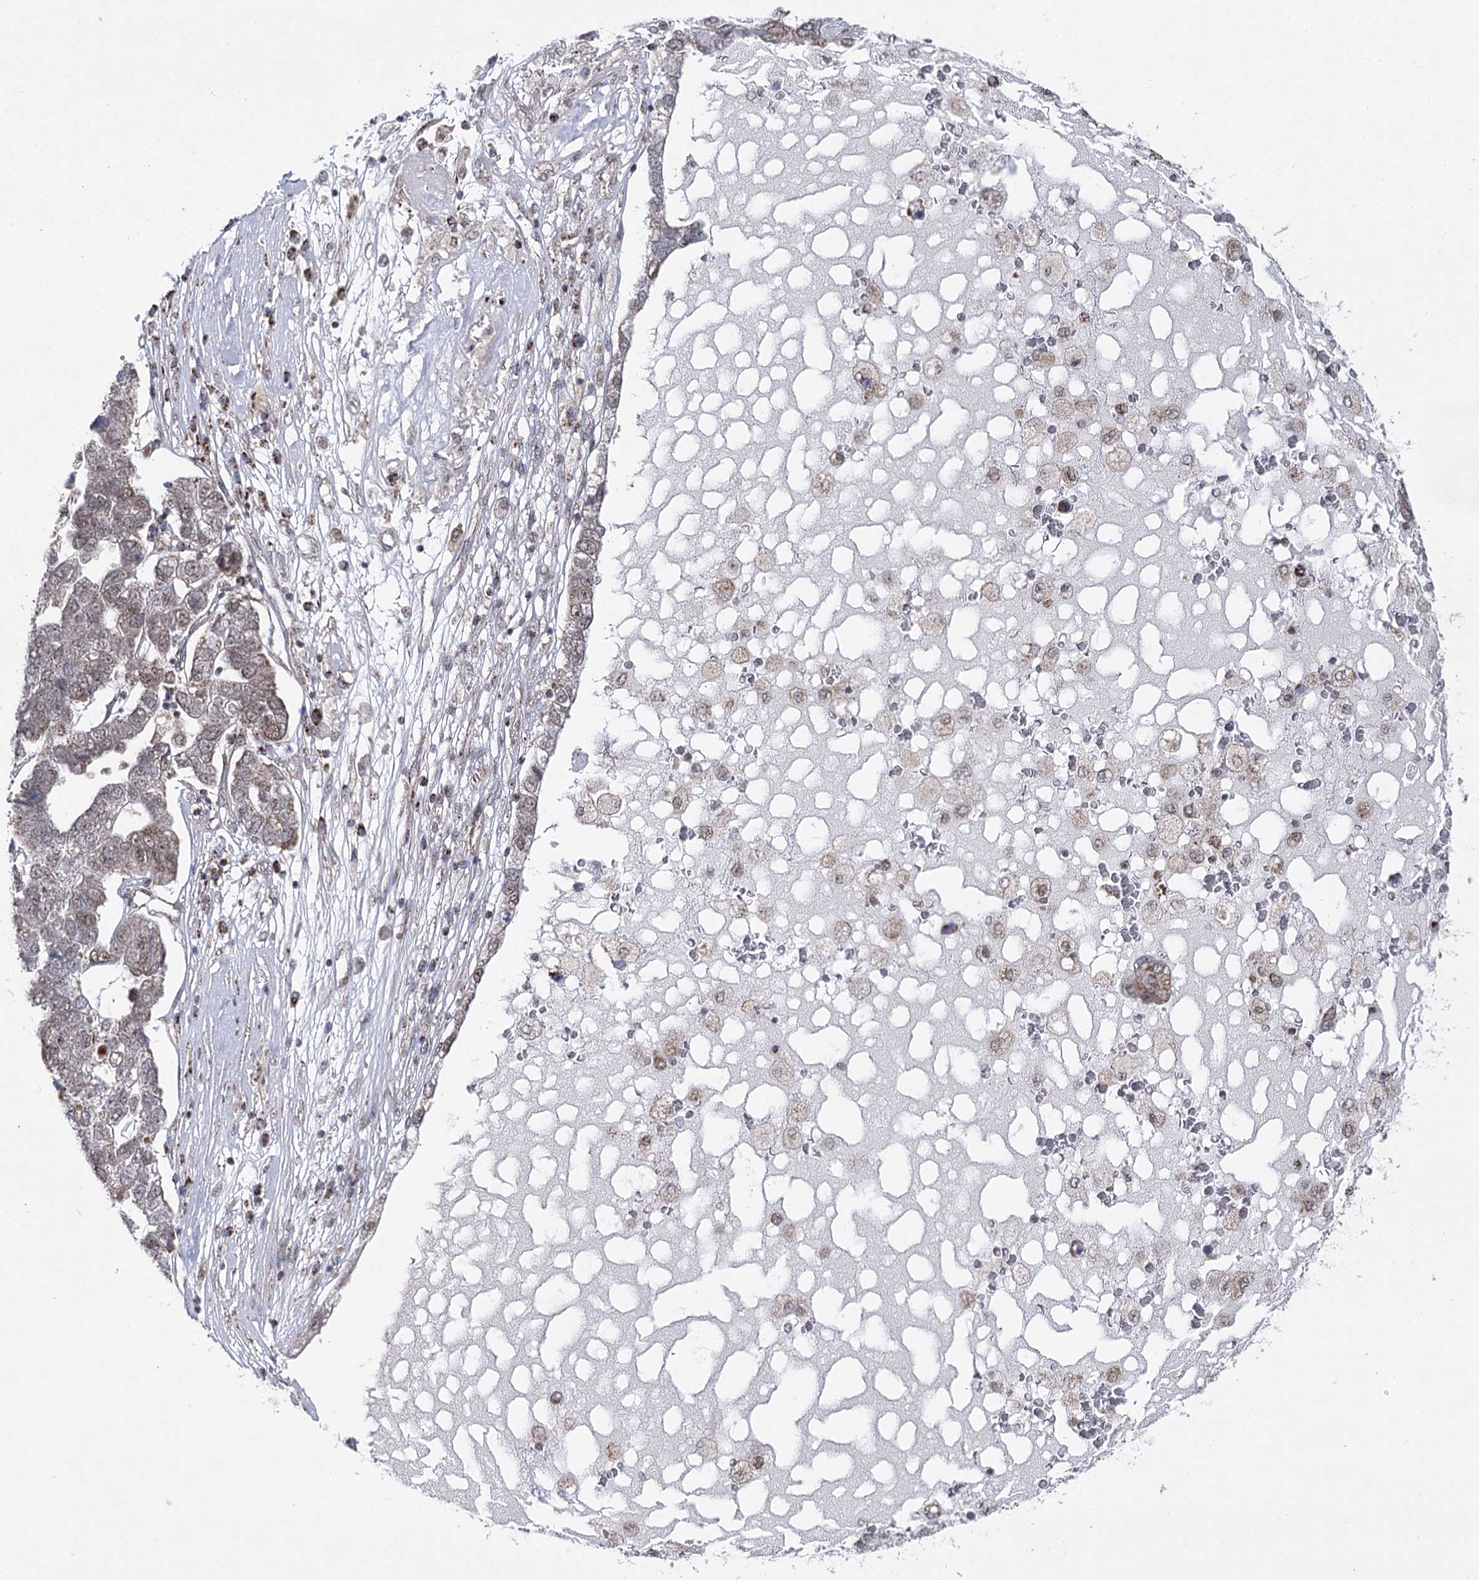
{"staining": {"intensity": "moderate", "quantity": "<25%", "location": "nuclear"}, "tissue": "pancreatic cancer", "cell_type": "Tumor cells", "image_type": "cancer", "snomed": [{"axis": "morphology", "description": "Adenocarcinoma, NOS"}, {"axis": "topography", "description": "Pancreas"}], "caption": "The photomicrograph reveals a brown stain indicating the presence of a protein in the nuclear of tumor cells in pancreatic adenocarcinoma.", "gene": "SLC4A1AP", "patient": {"sex": "female", "age": 61}}